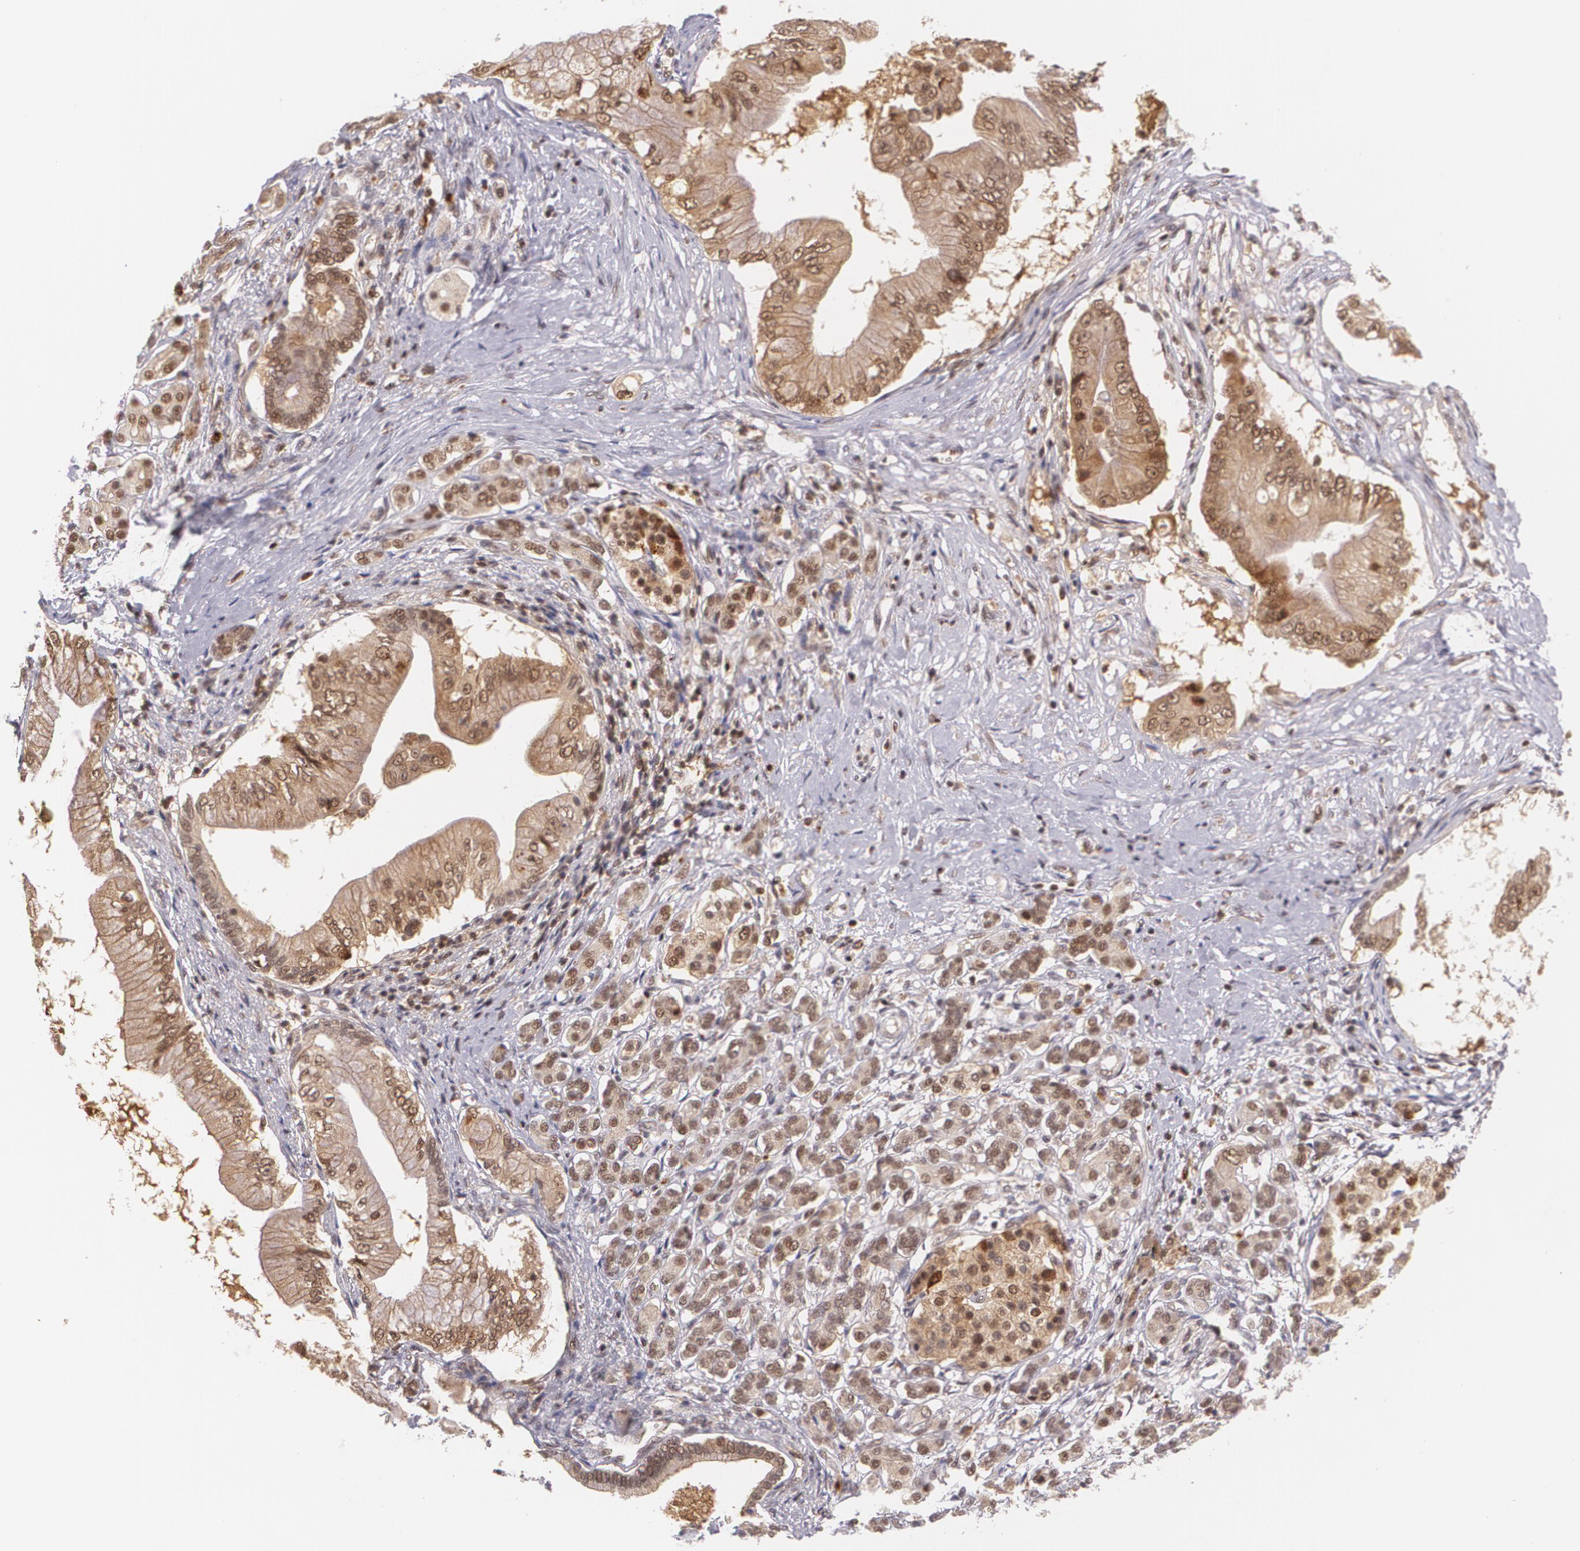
{"staining": {"intensity": "moderate", "quantity": "25%-75%", "location": "cytoplasmic/membranous,nuclear"}, "tissue": "pancreatic cancer", "cell_type": "Tumor cells", "image_type": "cancer", "snomed": [{"axis": "morphology", "description": "Adenocarcinoma, NOS"}, {"axis": "topography", "description": "Pancreas"}], "caption": "IHC histopathology image of neoplastic tissue: human pancreatic cancer stained using immunohistochemistry (IHC) shows medium levels of moderate protein expression localized specifically in the cytoplasmic/membranous and nuclear of tumor cells, appearing as a cytoplasmic/membranous and nuclear brown color.", "gene": "CUL2", "patient": {"sex": "male", "age": 62}}